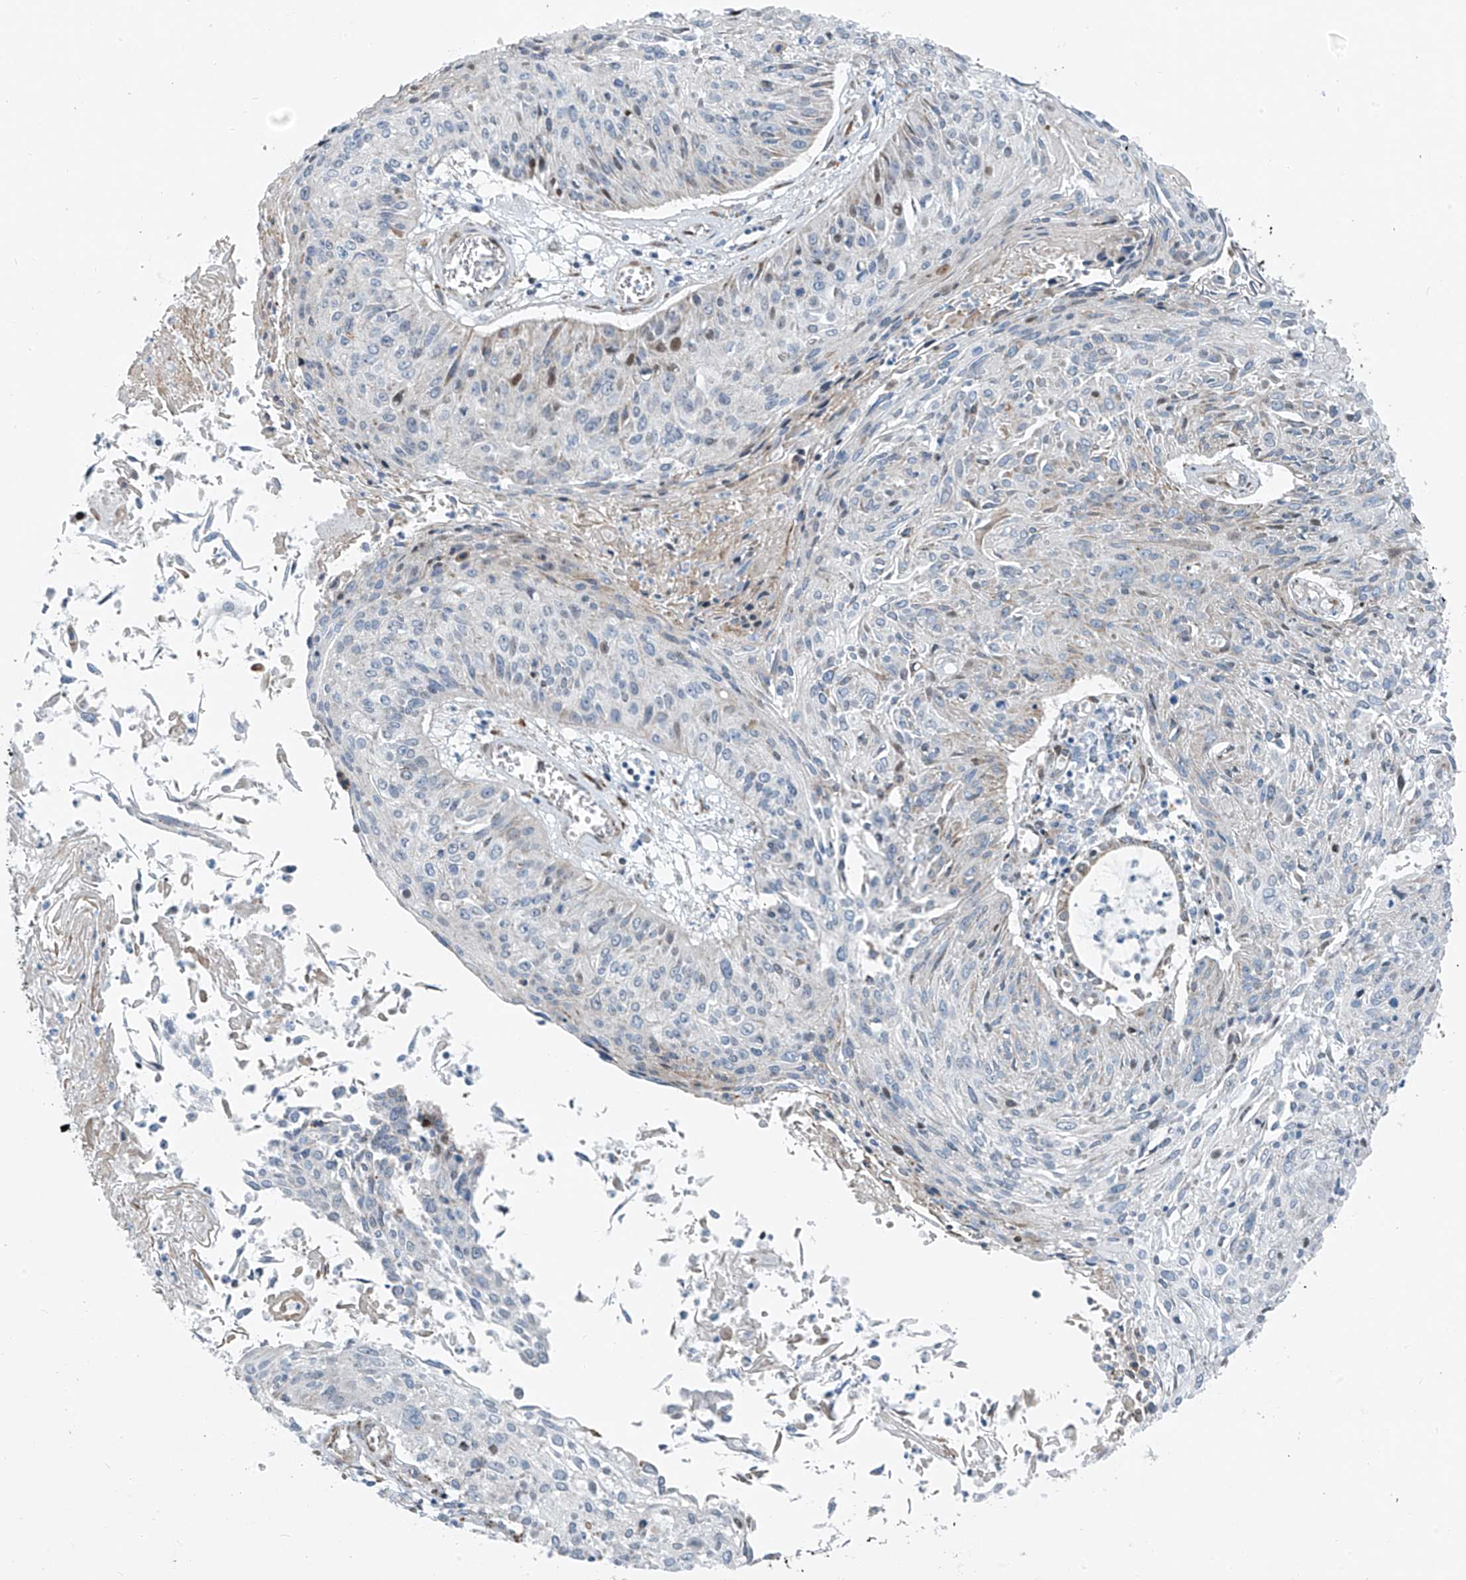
{"staining": {"intensity": "negative", "quantity": "none", "location": "none"}, "tissue": "cervical cancer", "cell_type": "Tumor cells", "image_type": "cancer", "snomed": [{"axis": "morphology", "description": "Squamous cell carcinoma, NOS"}, {"axis": "topography", "description": "Cervix"}], "caption": "The immunohistochemistry (IHC) photomicrograph has no significant positivity in tumor cells of cervical squamous cell carcinoma tissue.", "gene": "HIC2", "patient": {"sex": "female", "age": 51}}